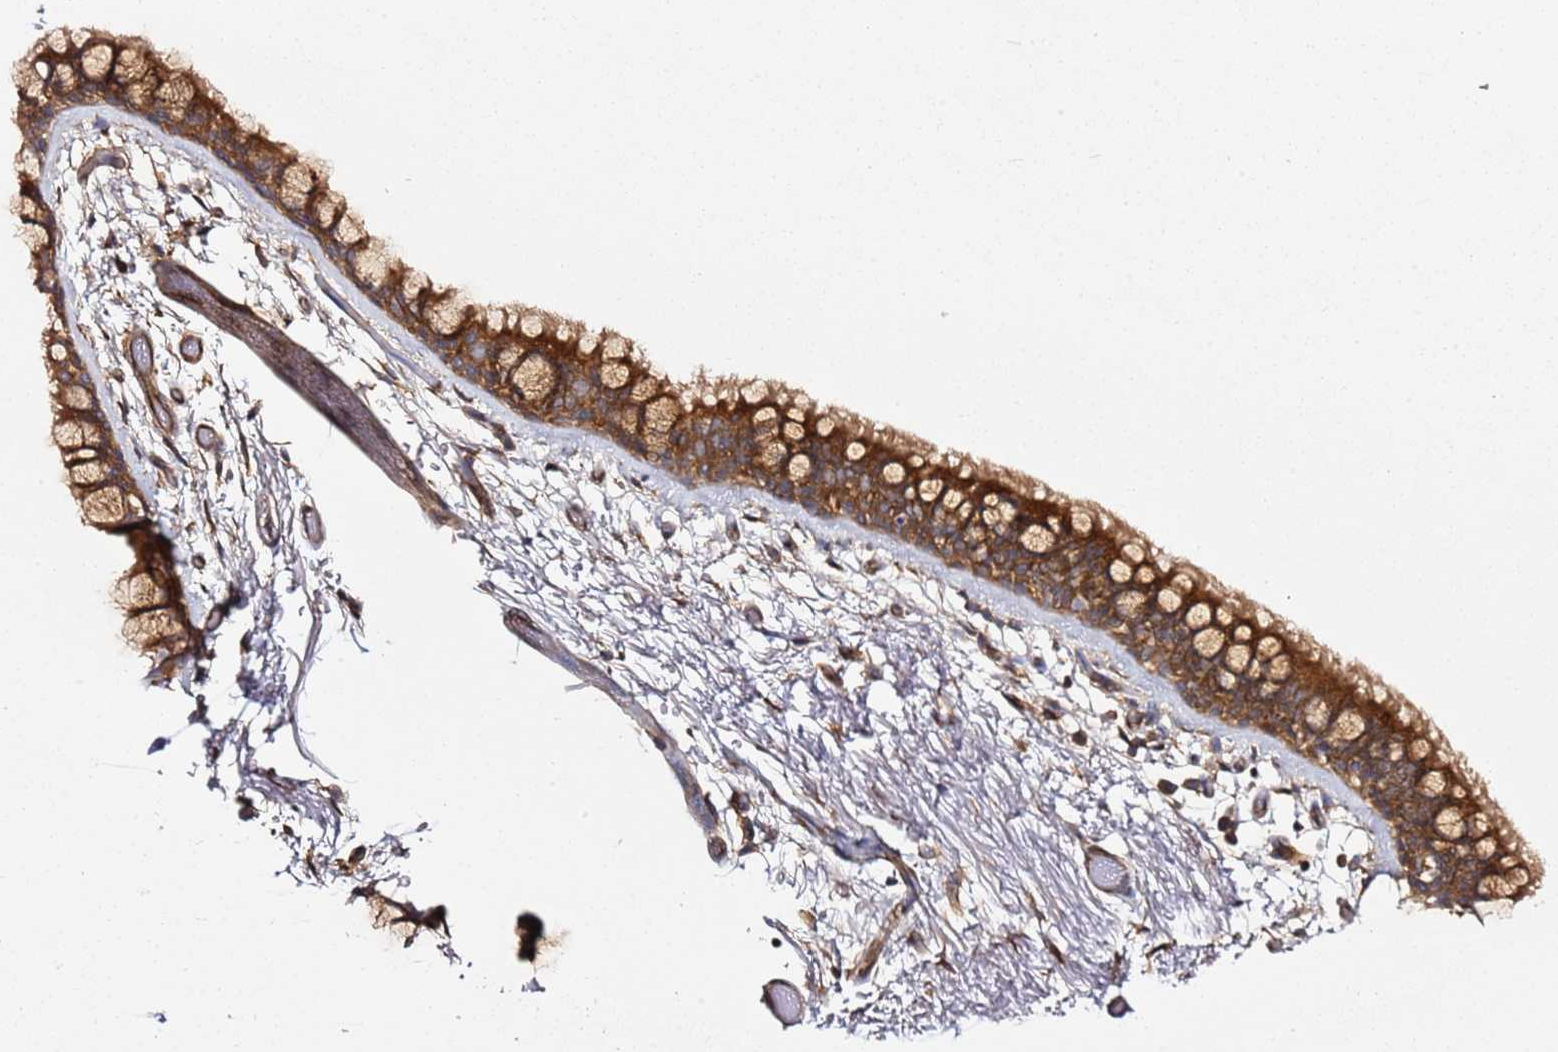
{"staining": {"intensity": "strong", "quantity": ">75%", "location": "cytoplasmic/membranous"}, "tissue": "bronchus", "cell_type": "Respiratory epithelial cells", "image_type": "normal", "snomed": [{"axis": "morphology", "description": "Normal tissue, NOS"}, {"axis": "topography", "description": "Bronchus"}], "caption": "Immunohistochemistry micrograph of normal bronchus: bronchus stained using IHC reveals high levels of strong protein expression localized specifically in the cytoplasmic/membranous of respiratory epithelial cells, appearing as a cytoplasmic/membranous brown color.", "gene": "GNL1", "patient": {"sex": "male", "age": 65}}